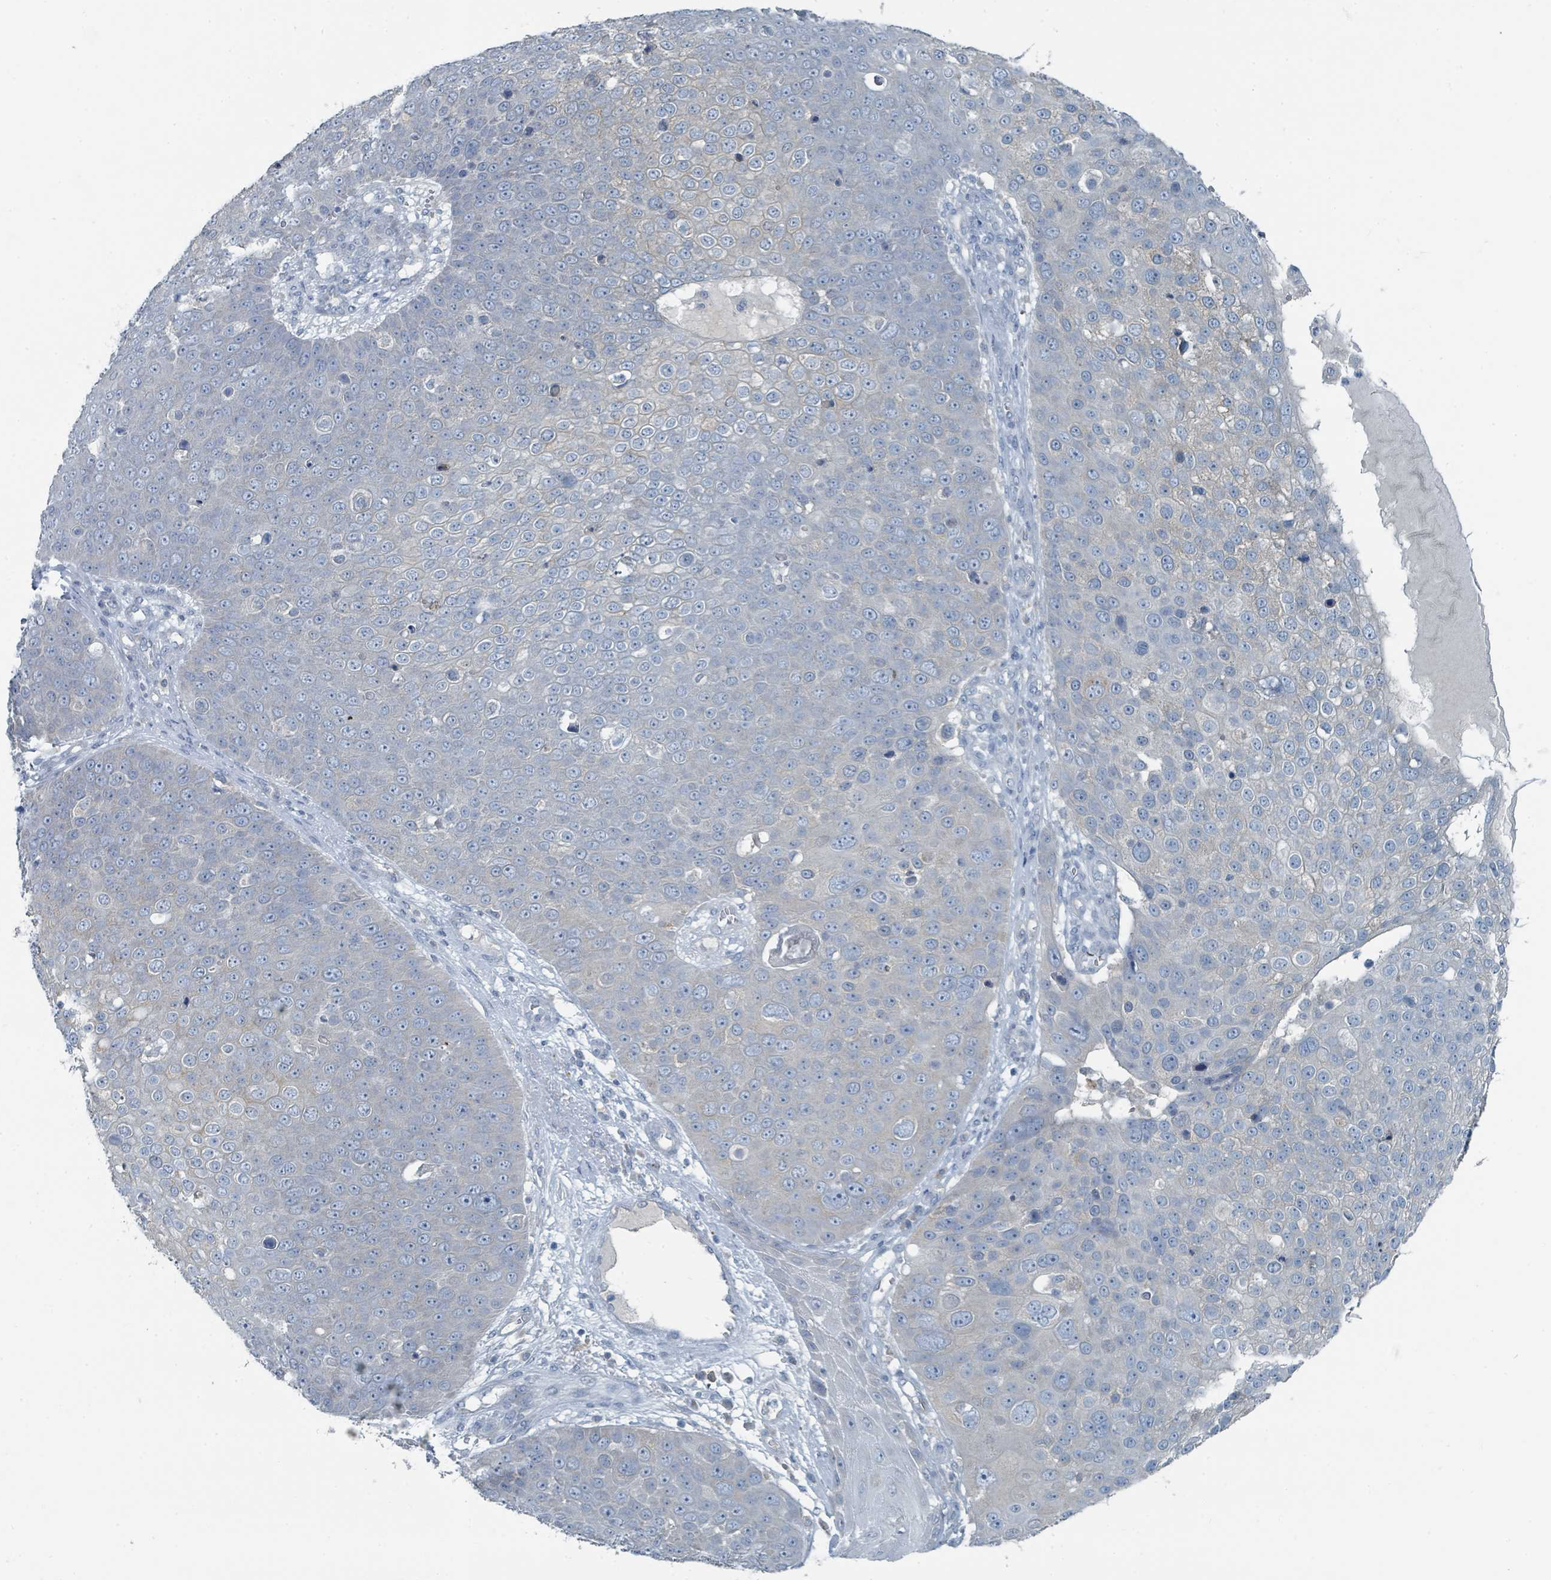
{"staining": {"intensity": "negative", "quantity": "none", "location": "none"}, "tissue": "skin cancer", "cell_type": "Tumor cells", "image_type": "cancer", "snomed": [{"axis": "morphology", "description": "Squamous cell carcinoma, NOS"}, {"axis": "topography", "description": "Skin"}], "caption": "Immunohistochemistry (IHC) of skin squamous cell carcinoma demonstrates no staining in tumor cells.", "gene": "RASA4", "patient": {"sex": "male", "age": 71}}